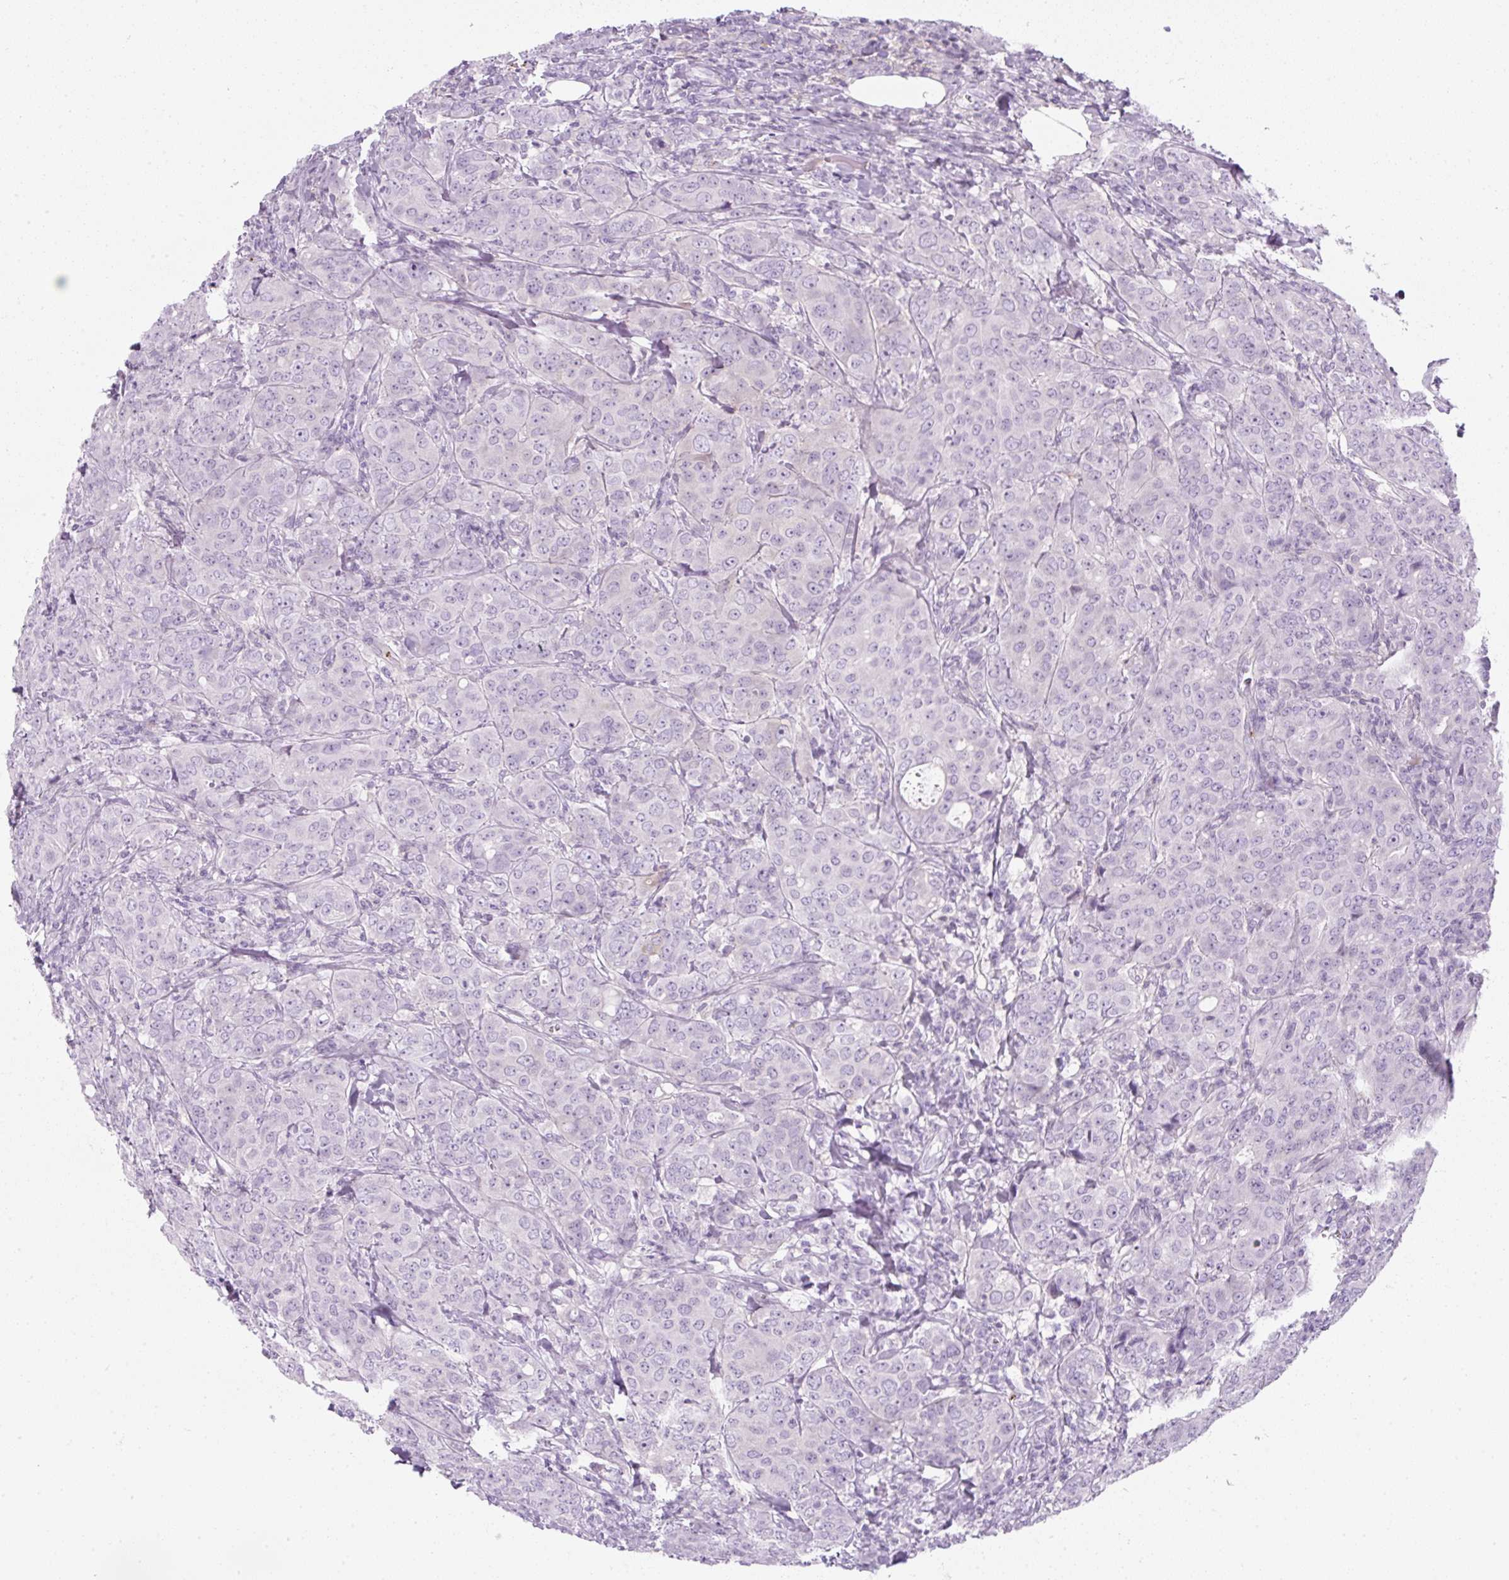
{"staining": {"intensity": "negative", "quantity": "none", "location": "none"}, "tissue": "breast cancer", "cell_type": "Tumor cells", "image_type": "cancer", "snomed": [{"axis": "morphology", "description": "Duct carcinoma"}, {"axis": "topography", "description": "Breast"}], "caption": "The IHC photomicrograph has no significant expression in tumor cells of invasive ductal carcinoma (breast) tissue.", "gene": "PF4V1", "patient": {"sex": "female", "age": 43}}